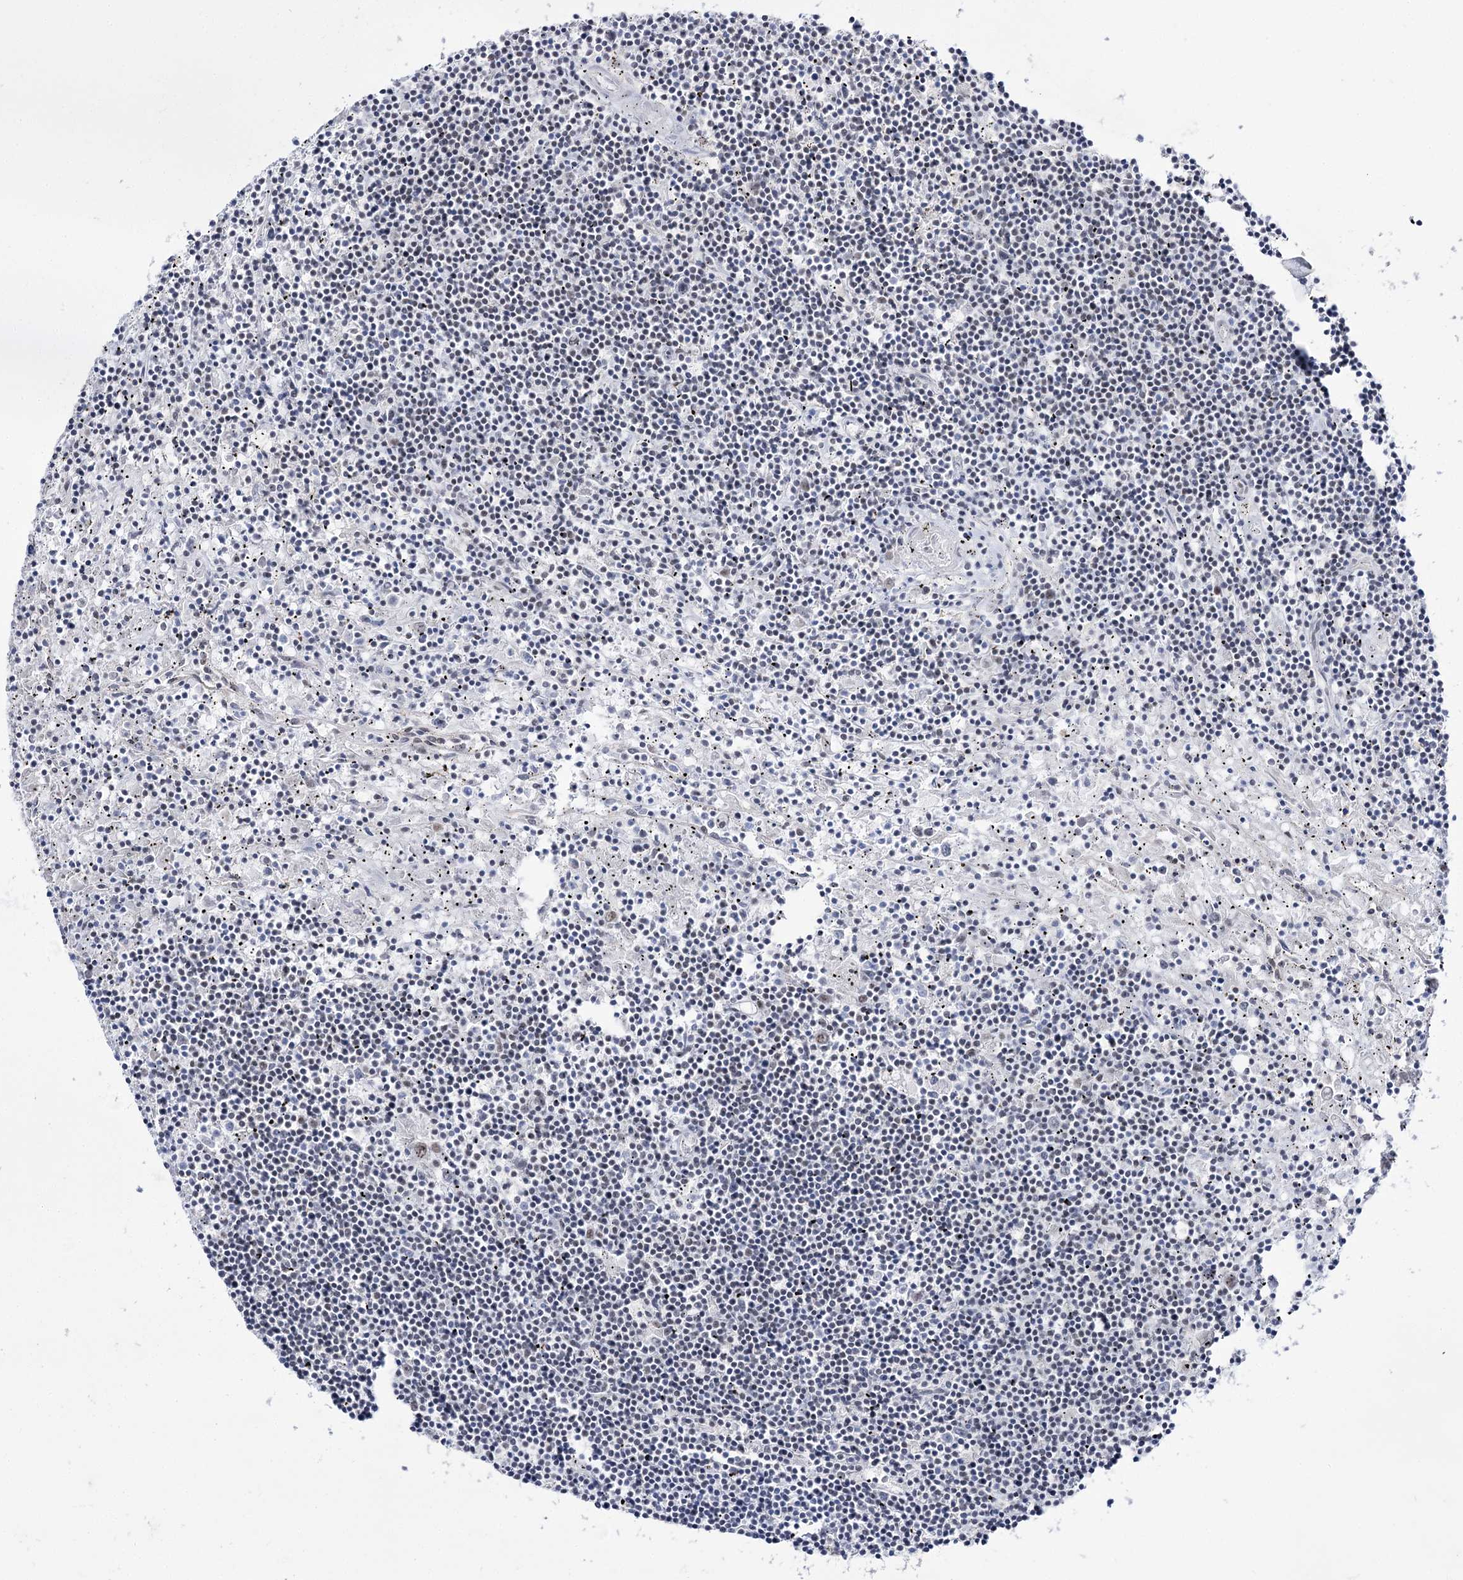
{"staining": {"intensity": "negative", "quantity": "none", "location": "none"}, "tissue": "lymphoma", "cell_type": "Tumor cells", "image_type": "cancer", "snomed": [{"axis": "morphology", "description": "Malignant lymphoma, non-Hodgkin's type, Low grade"}, {"axis": "topography", "description": "Spleen"}], "caption": "Immunohistochemistry (IHC) of human lymphoma reveals no positivity in tumor cells.", "gene": "VGLL4", "patient": {"sex": "male", "age": 76}}